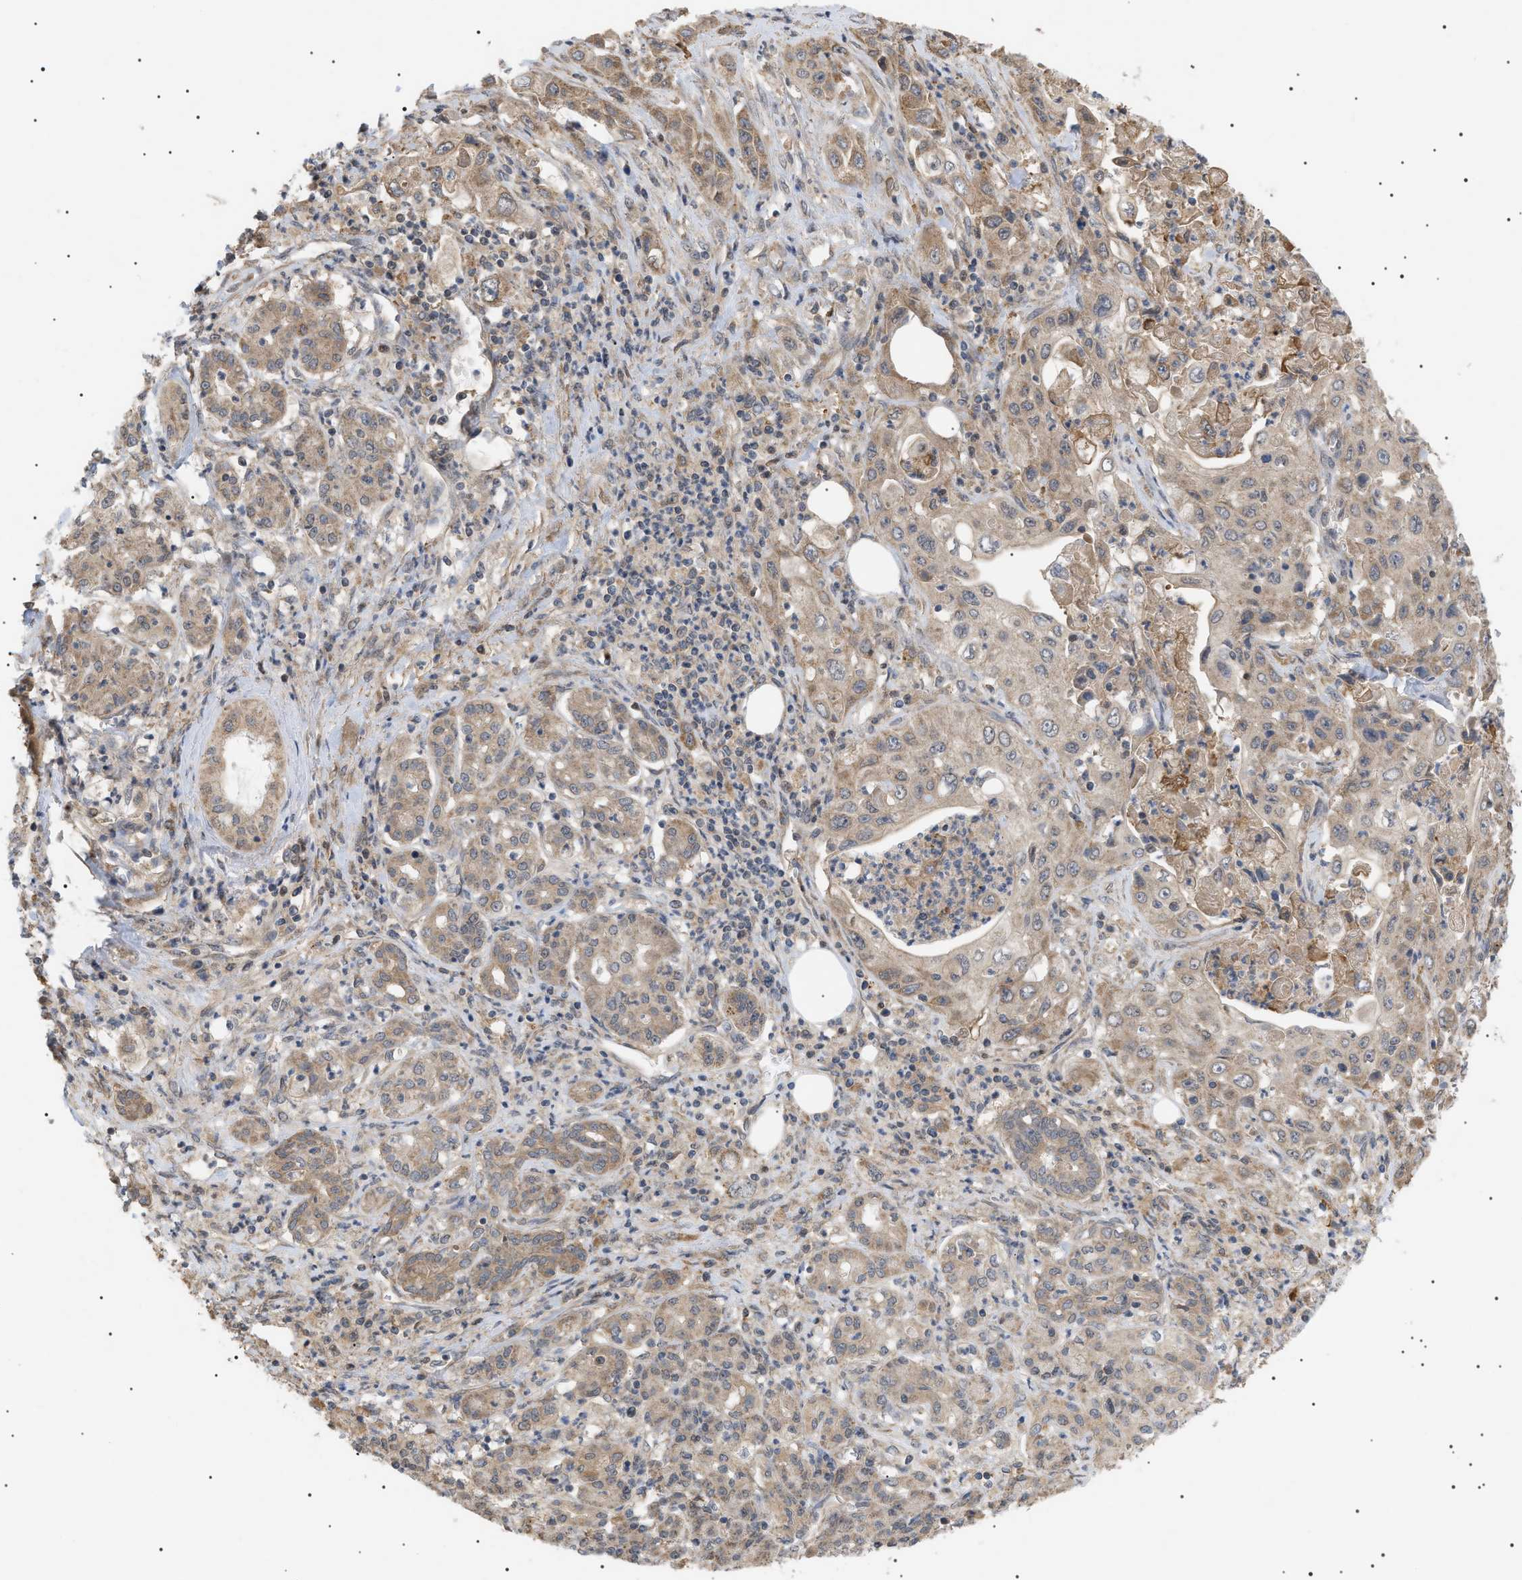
{"staining": {"intensity": "weak", "quantity": ">75%", "location": "cytoplasmic/membranous"}, "tissue": "pancreatic cancer", "cell_type": "Tumor cells", "image_type": "cancer", "snomed": [{"axis": "morphology", "description": "Adenocarcinoma, NOS"}, {"axis": "topography", "description": "Pancreas"}], "caption": "There is low levels of weak cytoplasmic/membranous staining in tumor cells of pancreatic cancer, as demonstrated by immunohistochemical staining (brown color).", "gene": "IRS2", "patient": {"sex": "male", "age": 70}}